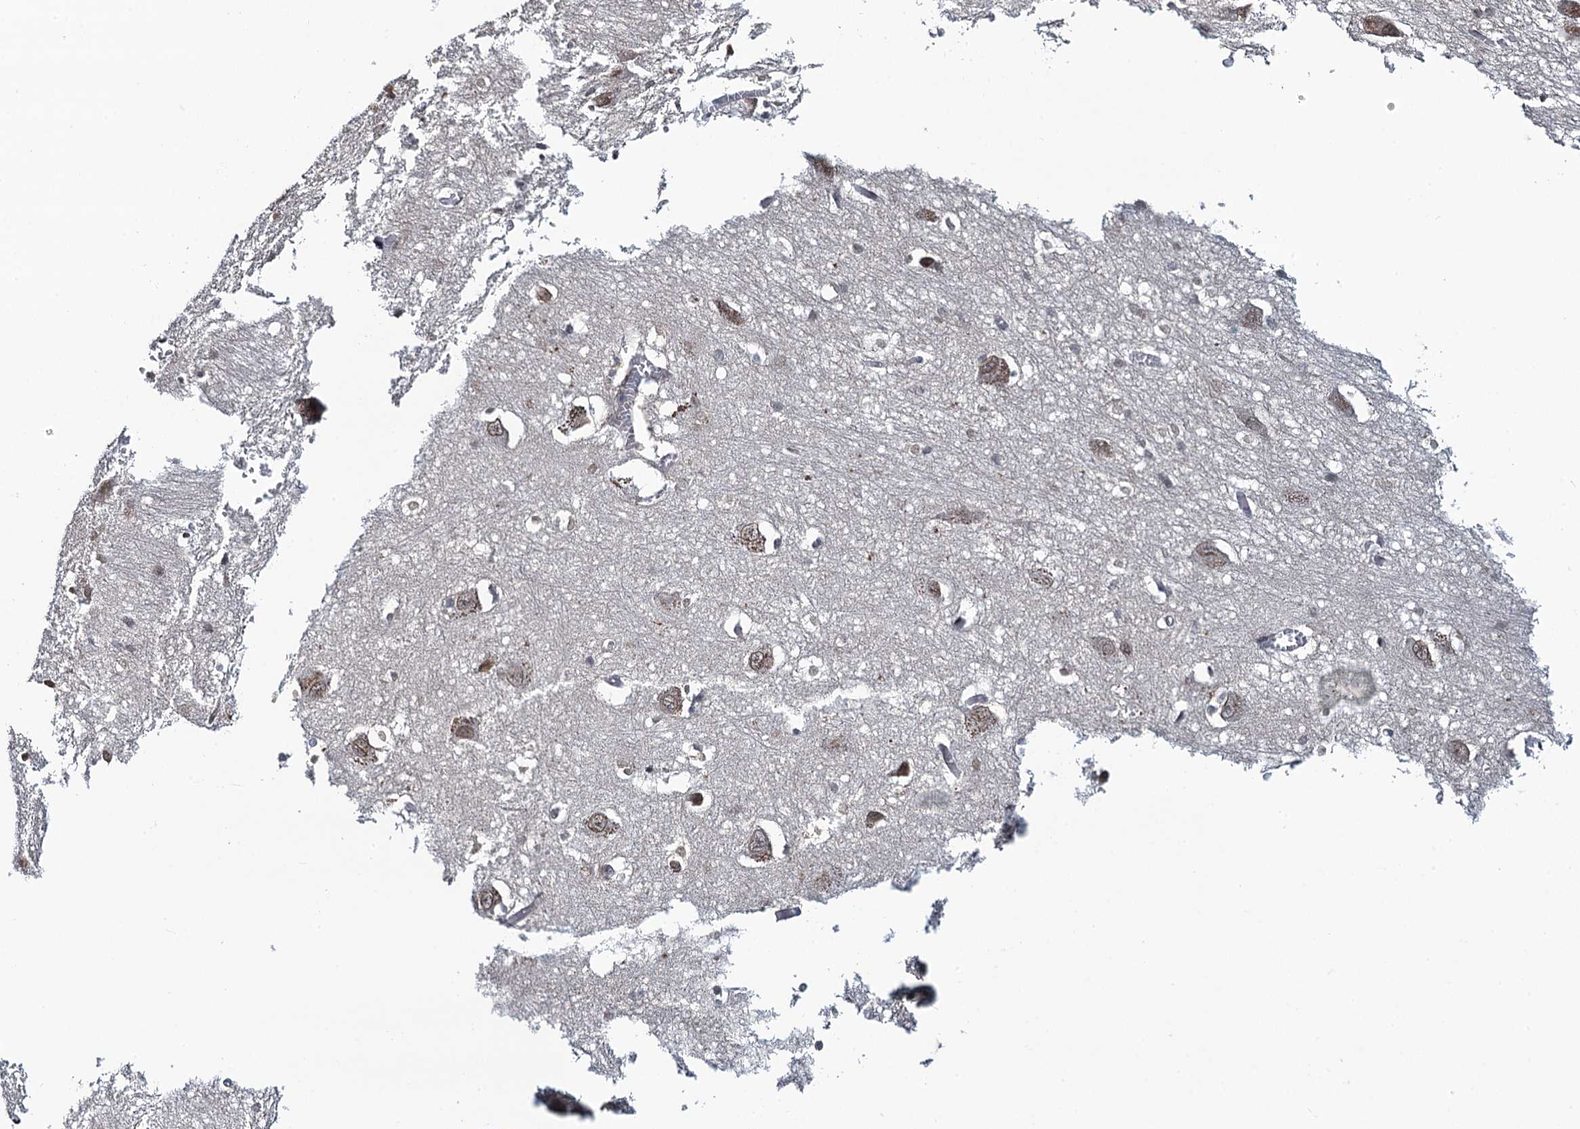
{"staining": {"intensity": "moderate", "quantity": "<25%", "location": "nuclear"}, "tissue": "caudate", "cell_type": "Glial cells", "image_type": "normal", "snomed": [{"axis": "morphology", "description": "Normal tissue, NOS"}, {"axis": "topography", "description": "Lateral ventricle wall"}], "caption": "Immunohistochemical staining of benign caudate reveals moderate nuclear protein expression in approximately <25% of glial cells.", "gene": "TOX3", "patient": {"sex": "male", "age": 37}}